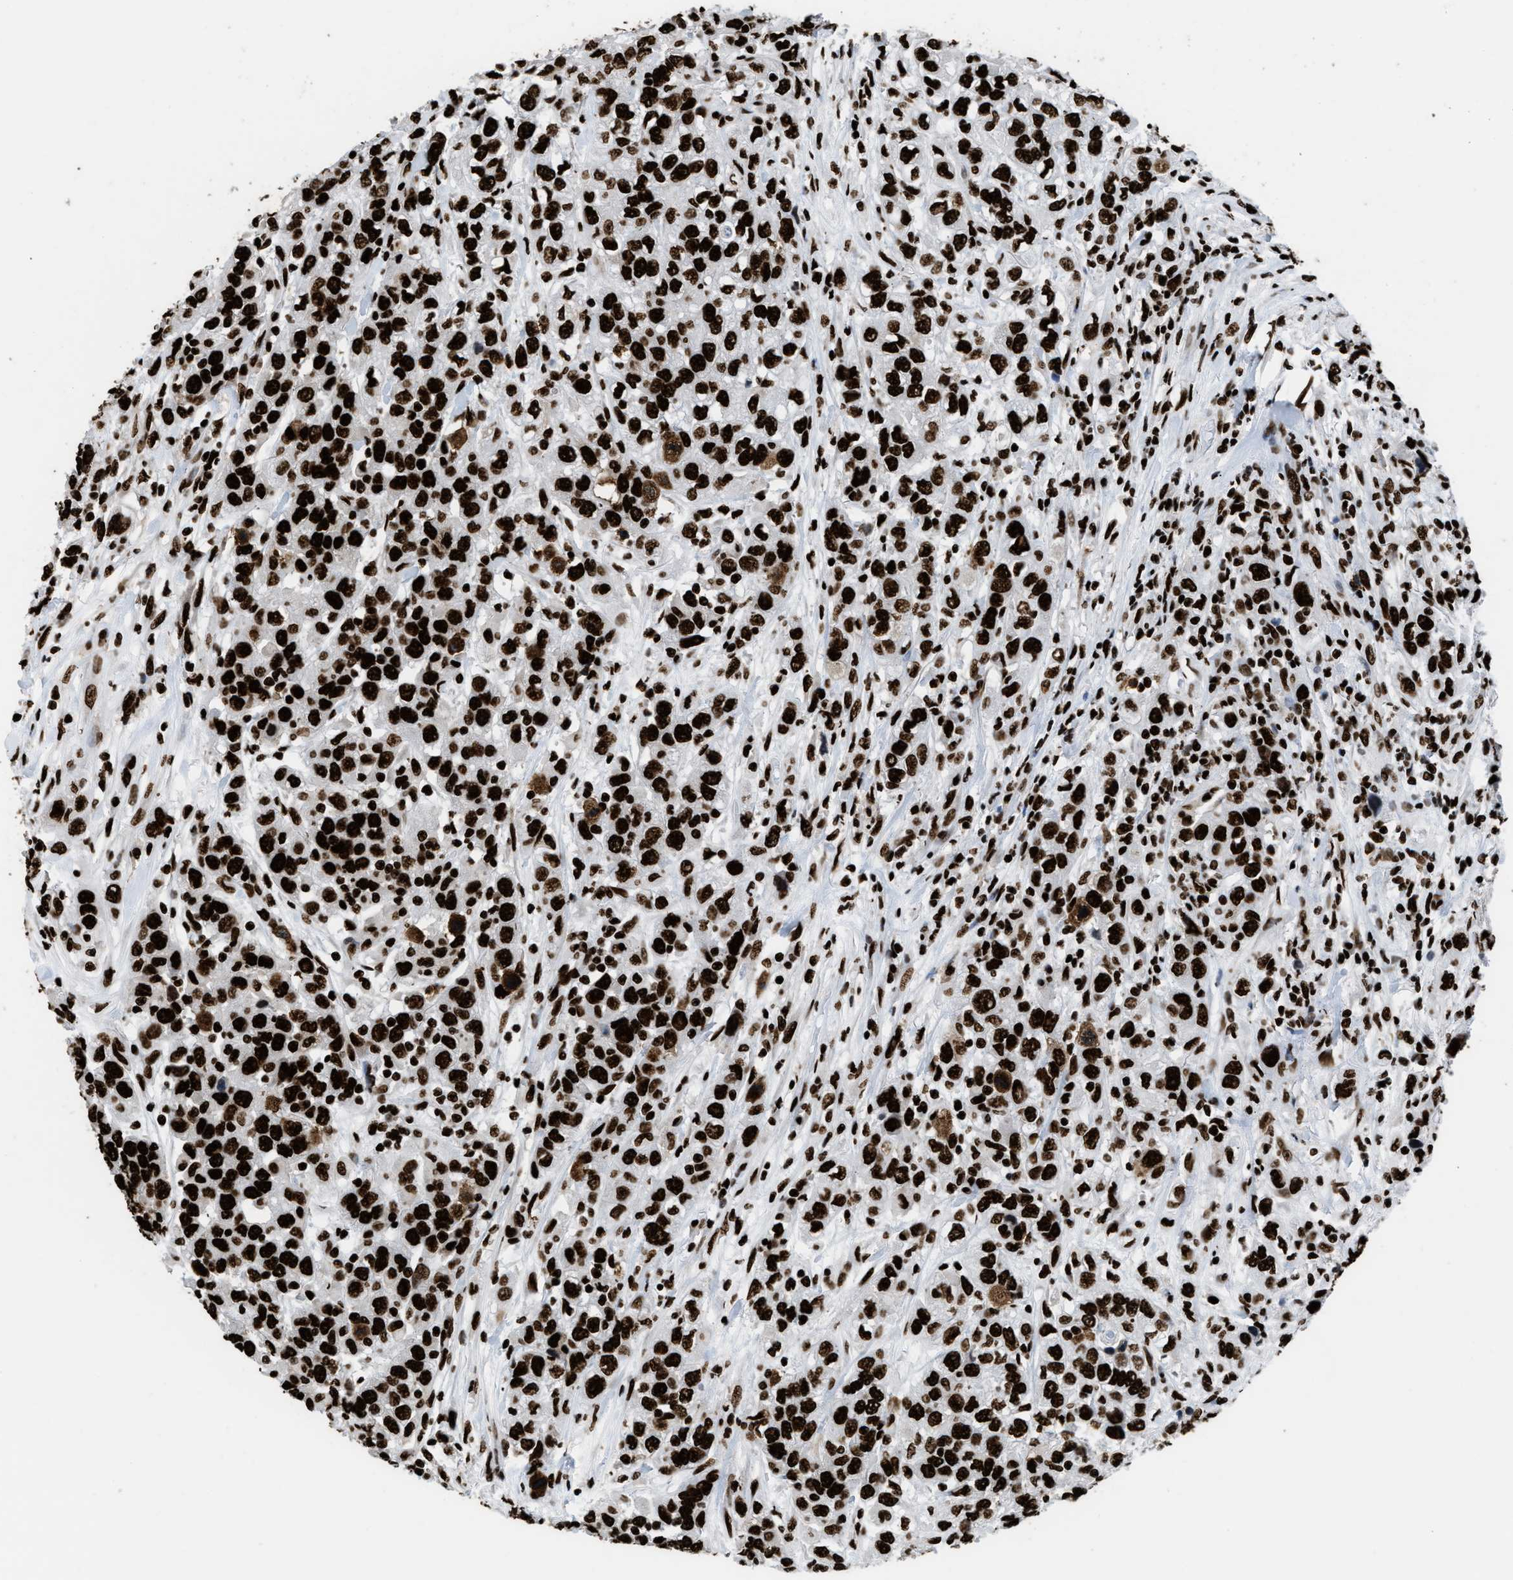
{"staining": {"intensity": "strong", "quantity": ">75%", "location": "nuclear"}, "tissue": "urothelial cancer", "cell_type": "Tumor cells", "image_type": "cancer", "snomed": [{"axis": "morphology", "description": "Urothelial carcinoma, High grade"}, {"axis": "topography", "description": "Urinary bladder"}], "caption": "Urothelial carcinoma (high-grade) tissue displays strong nuclear expression in approximately >75% of tumor cells, visualized by immunohistochemistry.", "gene": "HNRNPM", "patient": {"sex": "female", "age": 80}}